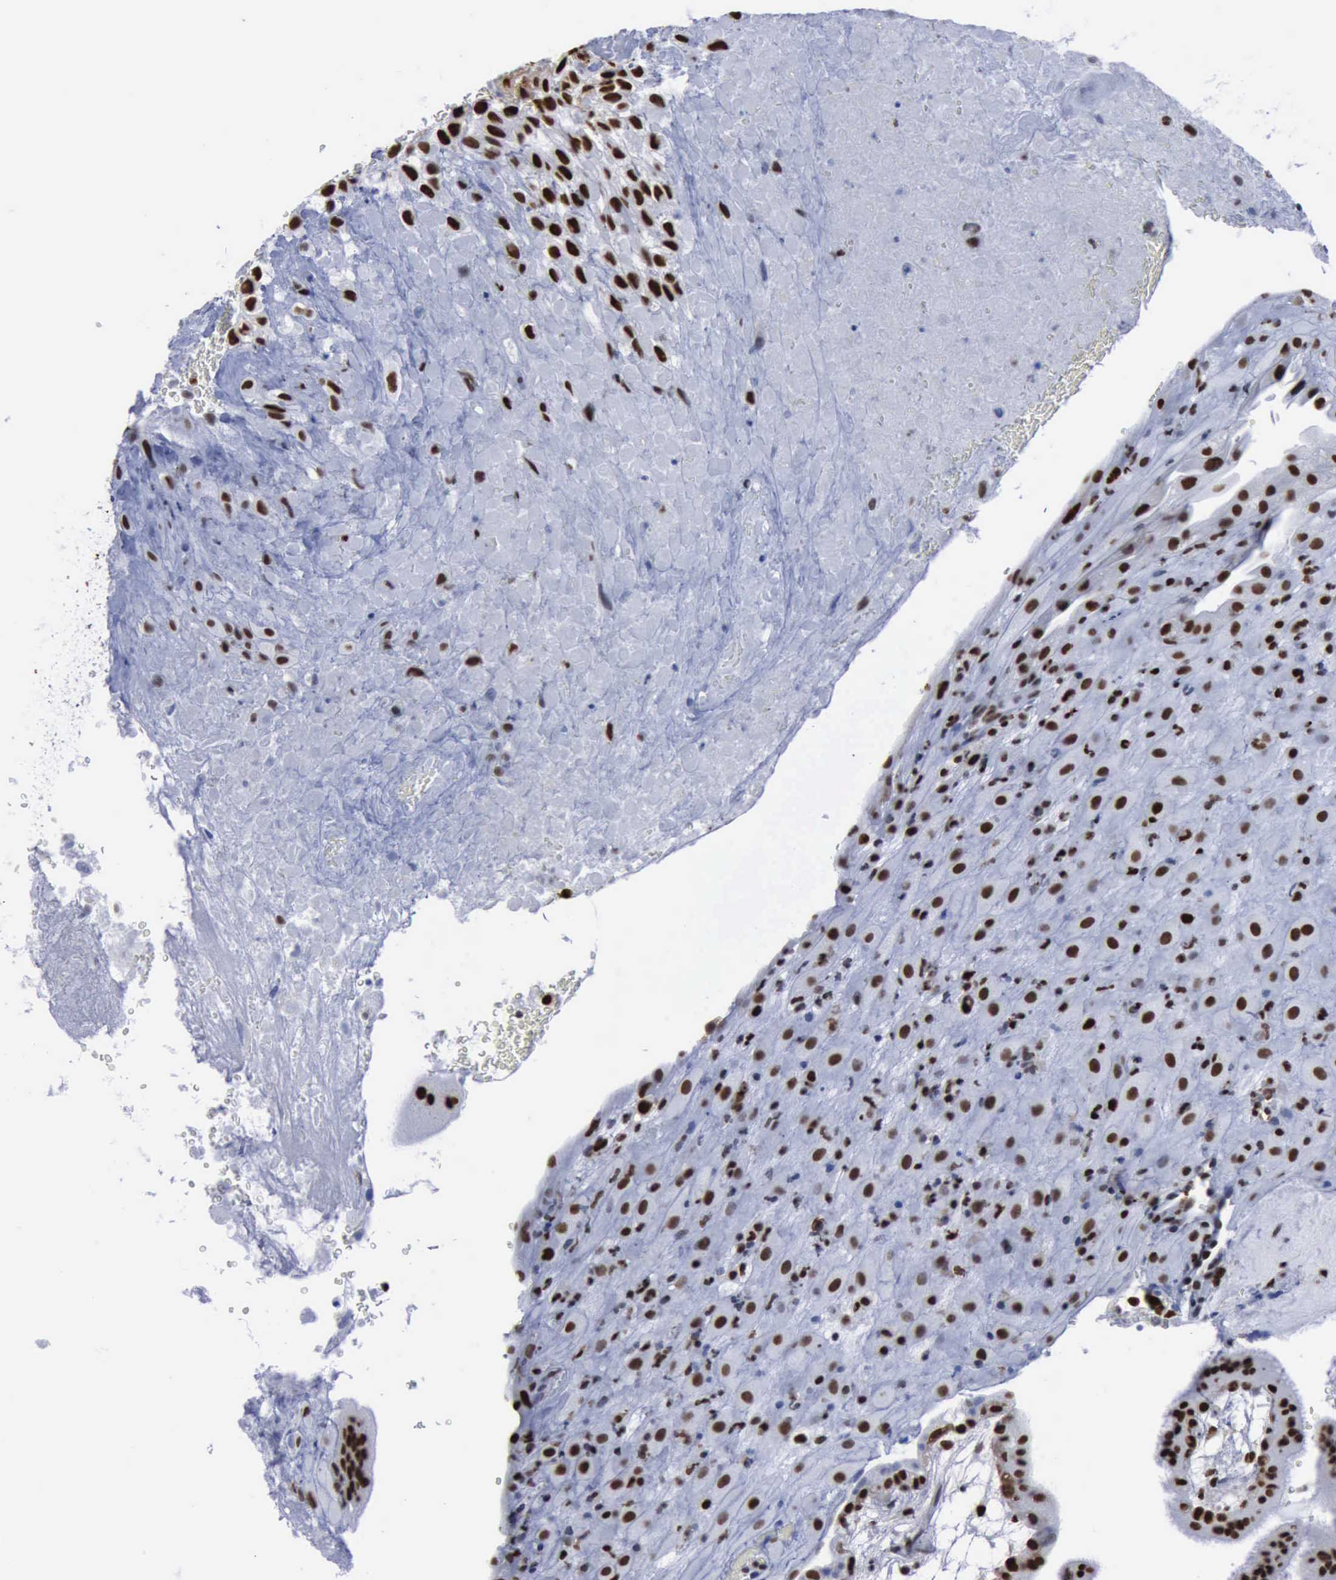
{"staining": {"intensity": "moderate", "quantity": ">75%", "location": "nuclear"}, "tissue": "placenta", "cell_type": "Decidual cells", "image_type": "normal", "snomed": [{"axis": "morphology", "description": "Normal tissue, NOS"}, {"axis": "topography", "description": "Placenta"}], "caption": "The histopathology image reveals immunohistochemical staining of benign placenta. There is moderate nuclear staining is seen in approximately >75% of decidual cells.", "gene": "PCNA", "patient": {"sex": "female", "age": 19}}